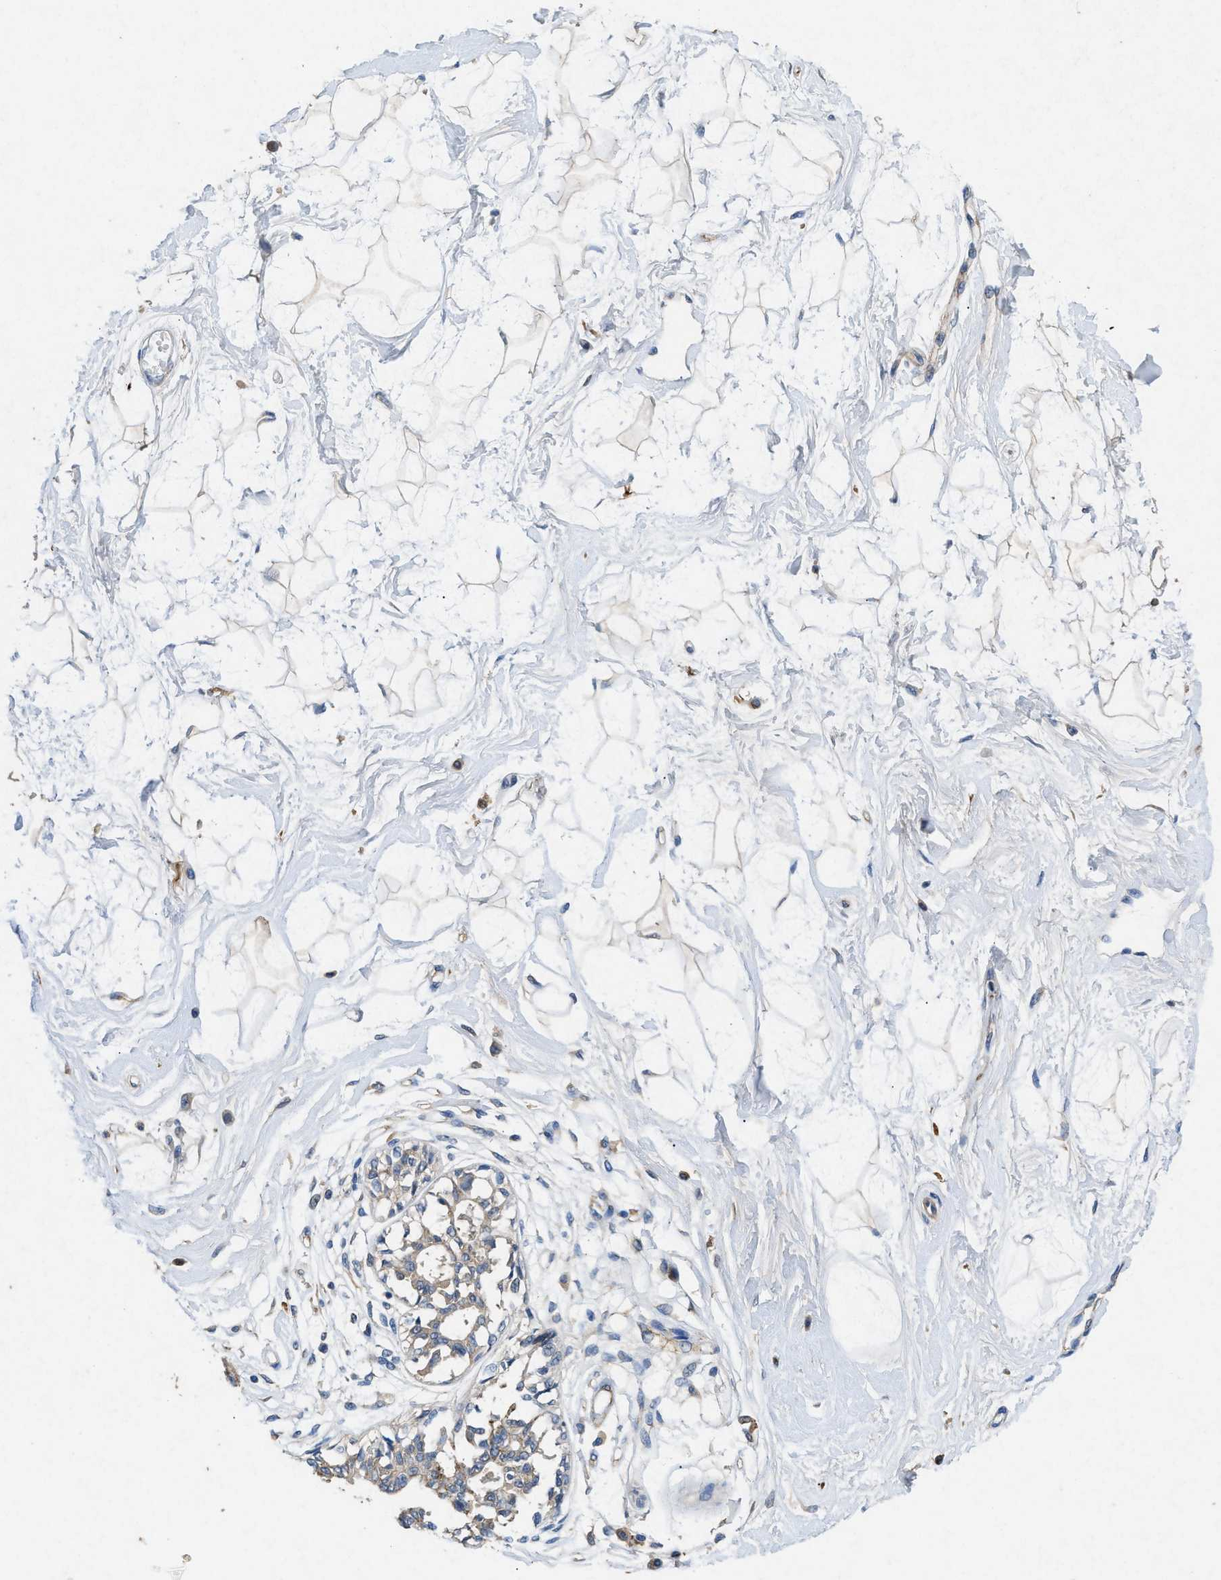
{"staining": {"intensity": "negative", "quantity": "none", "location": "none"}, "tissue": "breast", "cell_type": "Adipocytes", "image_type": "normal", "snomed": [{"axis": "morphology", "description": "Normal tissue, NOS"}, {"axis": "topography", "description": "Breast"}], "caption": "Immunohistochemistry (IHC) image of unremarkable human breast stained for a protein (brown), which displays no staining in adipocytes.", "gene": "CDK15", "patient": {"sex": "female", "age": 45}}